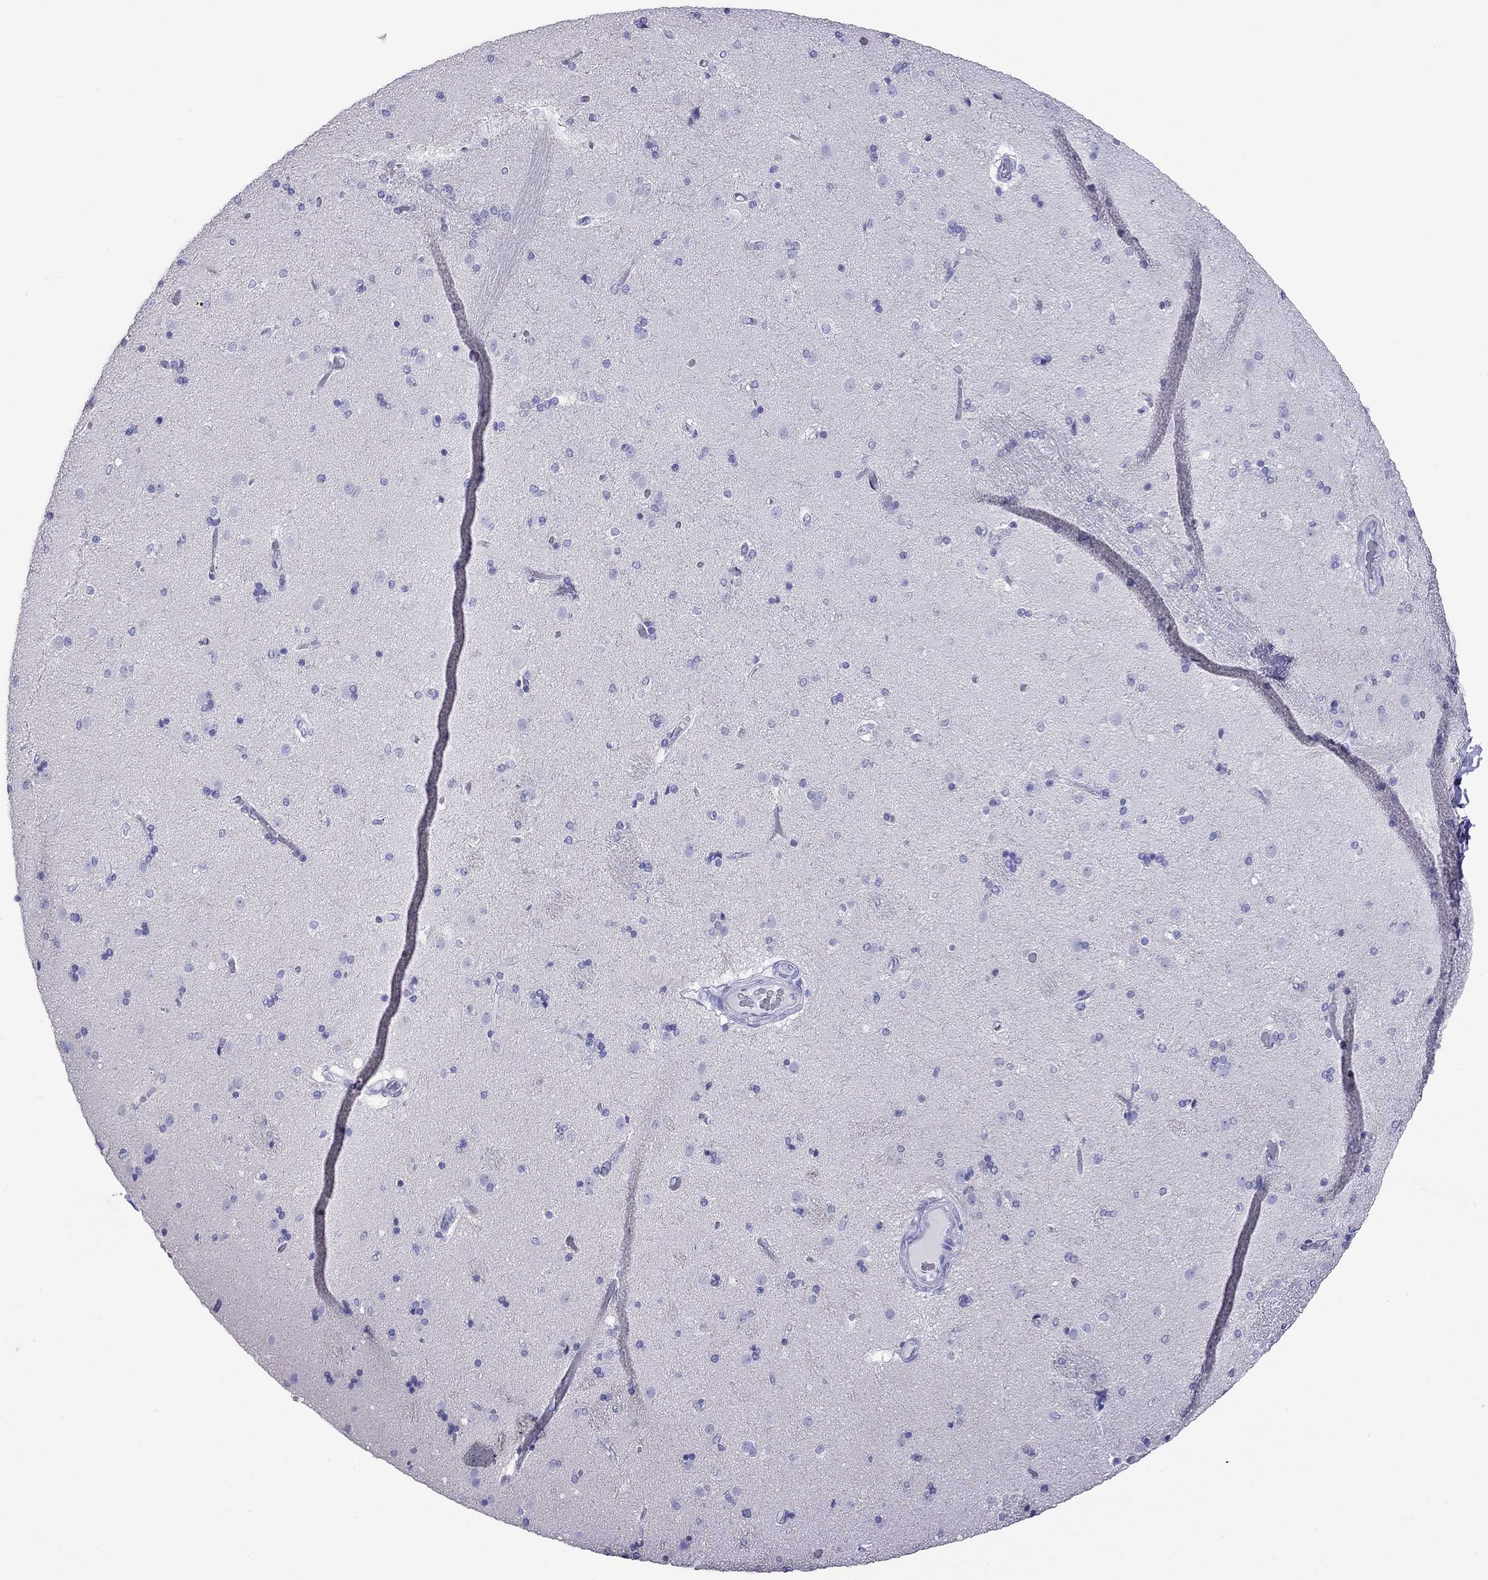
{"staining": {"intensity": "negative", "quantity": "none", "location": "none"}, "tissue": "caudate", "cell_type": "Glial cells", "image_type": "normal", "snomed": [{"axis": "morphology", "description": "Normal tissue, NOS"}, {"axis": "topography", "description": "Lateral ventricle wall"}], "caption": "Immunohistochemical staining of benign caudate displays no significant expression in glial cells. (DAB immunohistochemistry (IHC) visualized using brightfield microscopy, high magnification).", "gene": "HLA", "patient": {"sex": "male", "age": 54}}